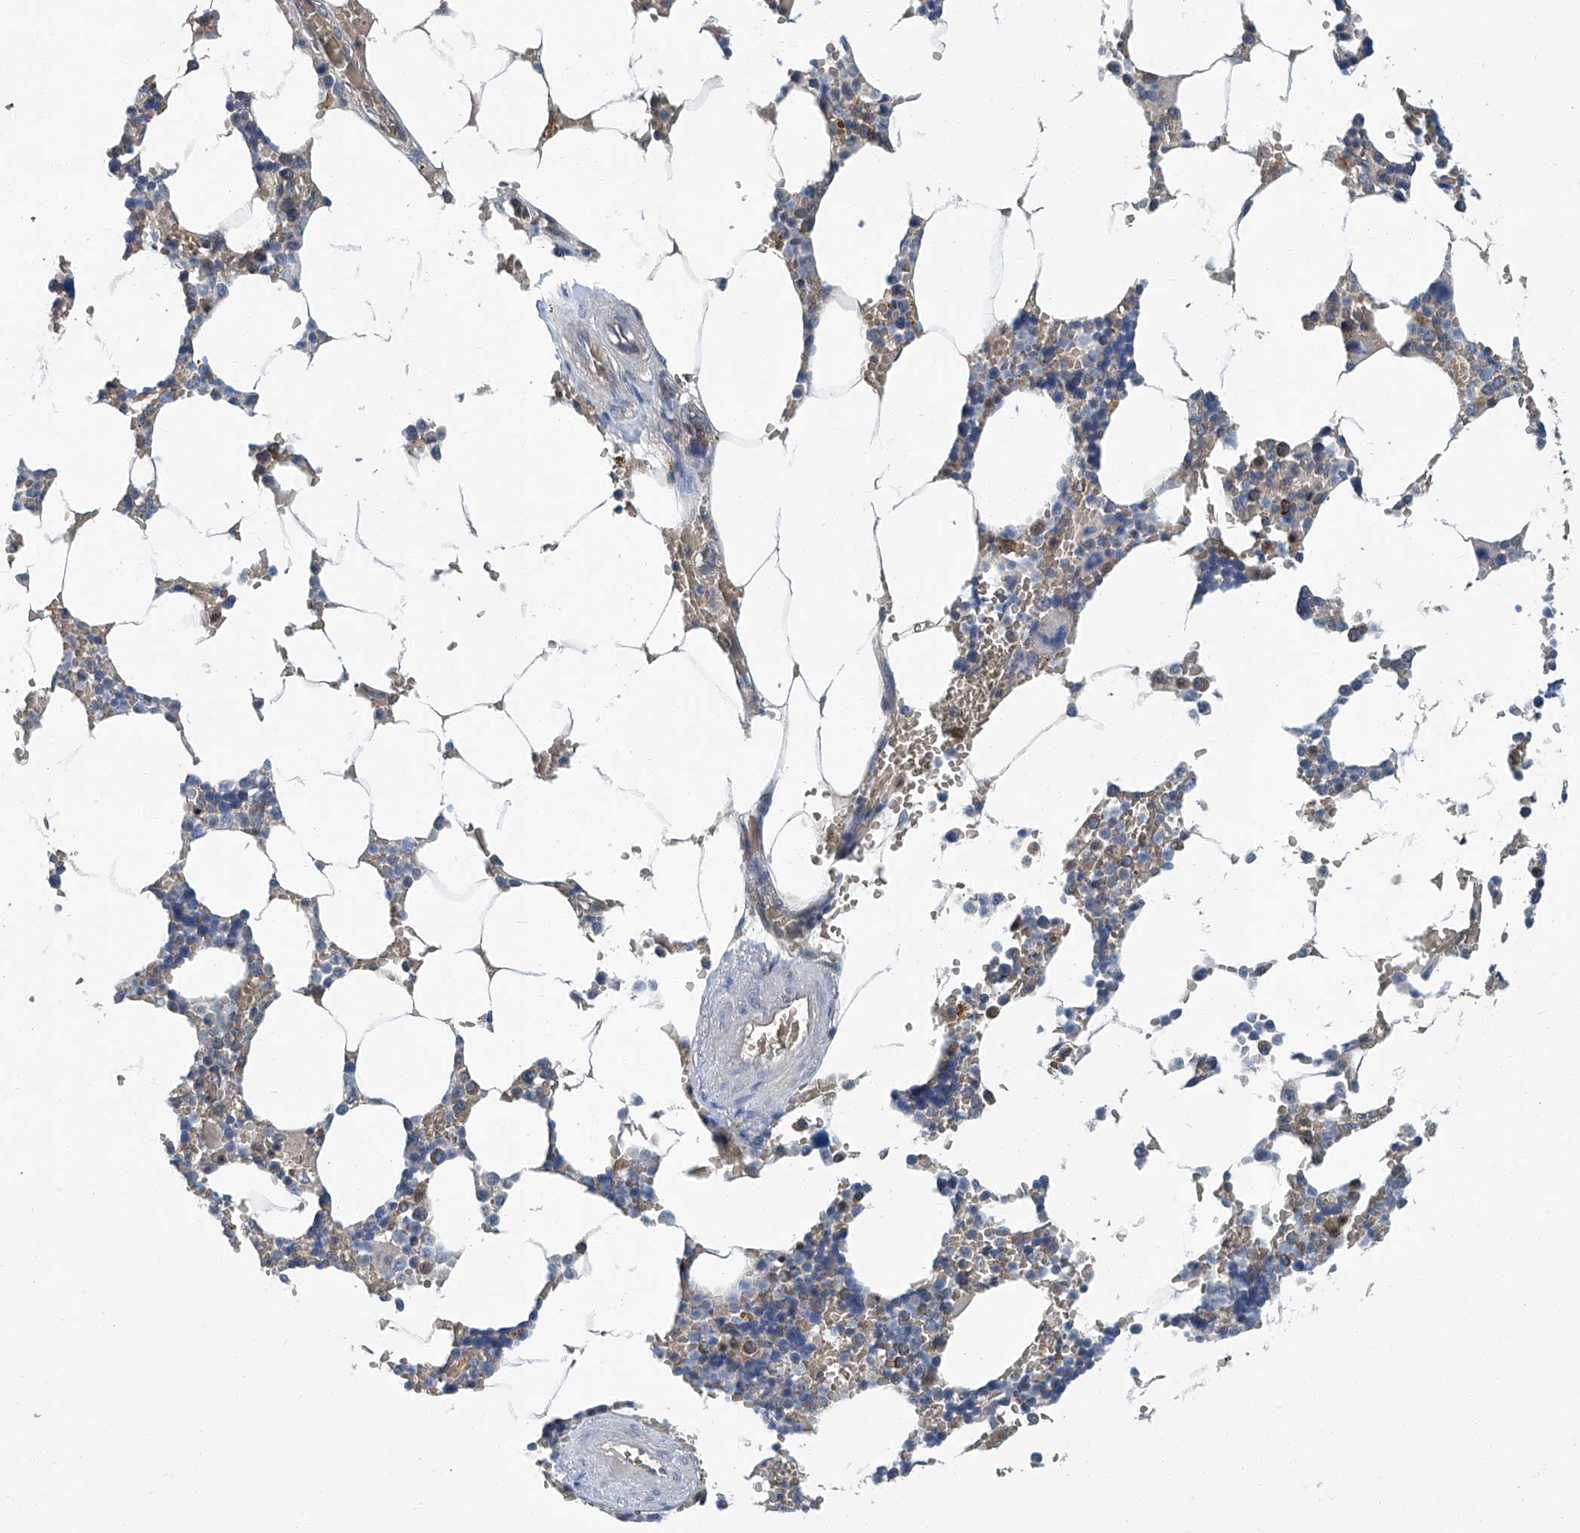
{"staining": {"intensity": "weak", "quantity": "<25%", "location": "cytoplasmic/membranous"}, "tissue": "bone marrow", "cell_type": "Hematopoietic cells", "image_type": "normal", "snomed": [{"axis": "morphology", "description": "Normal tissue, NOS"}, {"axis": "topography", "description": "Bone marrow"}], "caption": "The image shows no significant expression in hematopoietic cells of bone marrow. (DAB (3,3'-diaminobenzidine) IHC with hematoxylin counter stain).", "gene": "CLK1", "patient": {"sex": "male", "age": 70}}